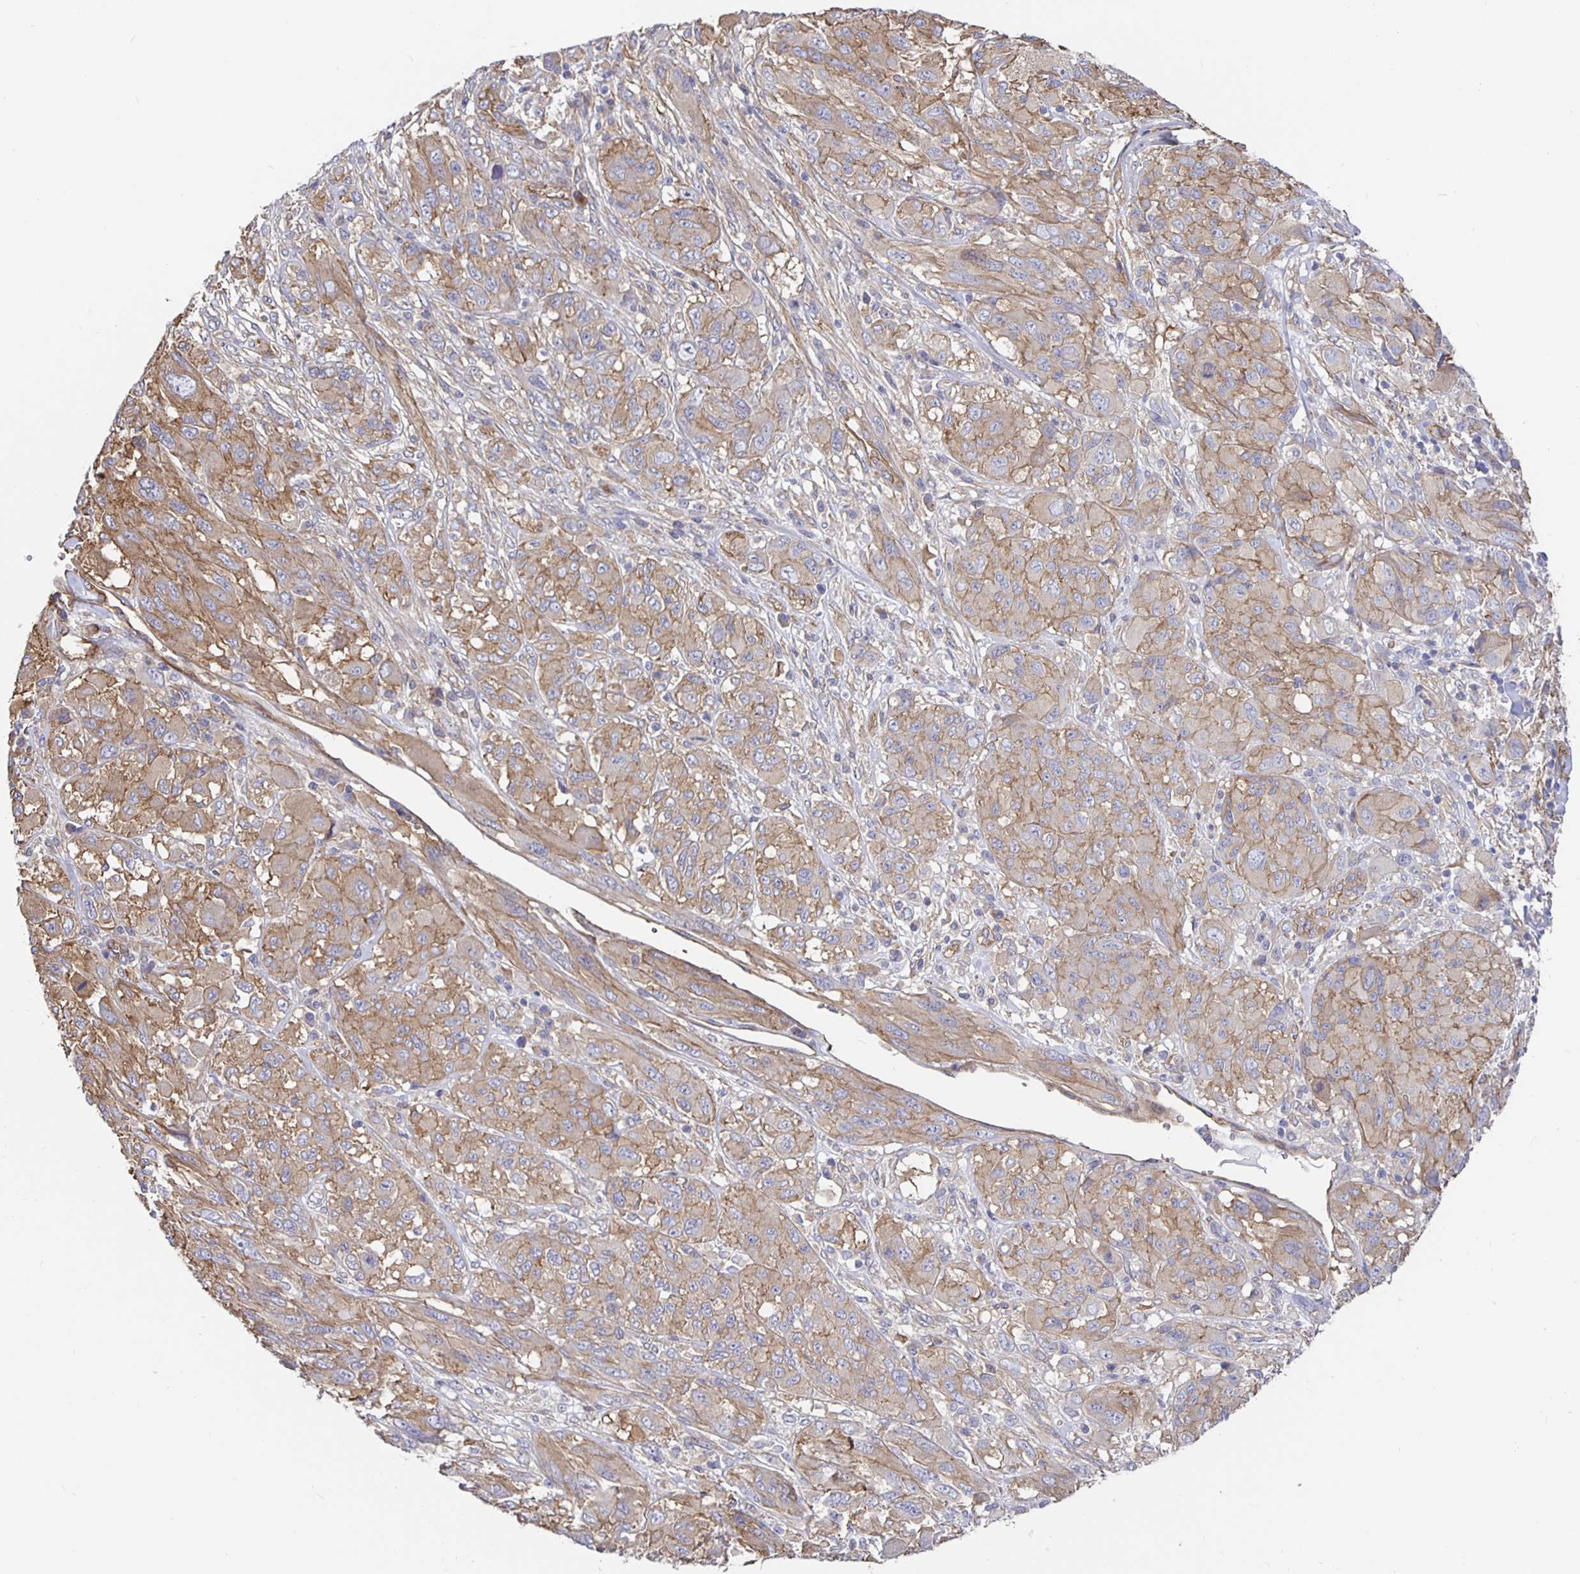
{"staining": {"intensity": "moderate", "quantity": "25%-75%", "location": "cytoplasmic/membranous"}, "tissue": "melanoma", "cell_type": "Tumor cells", "image_type": "cancer", "snomed": [{"axis": "morphology", "description": "Malignant melanoma, NOS"}, {"axis": "topography", "description": "Skin"}], "caption": "High-power microscopy captured an IHC image of melanoma, revealing moderate cytoplasmic/membranous staining in about 25%-75% of tumor cells.", "gene": "ARHGEF39", "patient": {"sex": "female", "age": 91}}